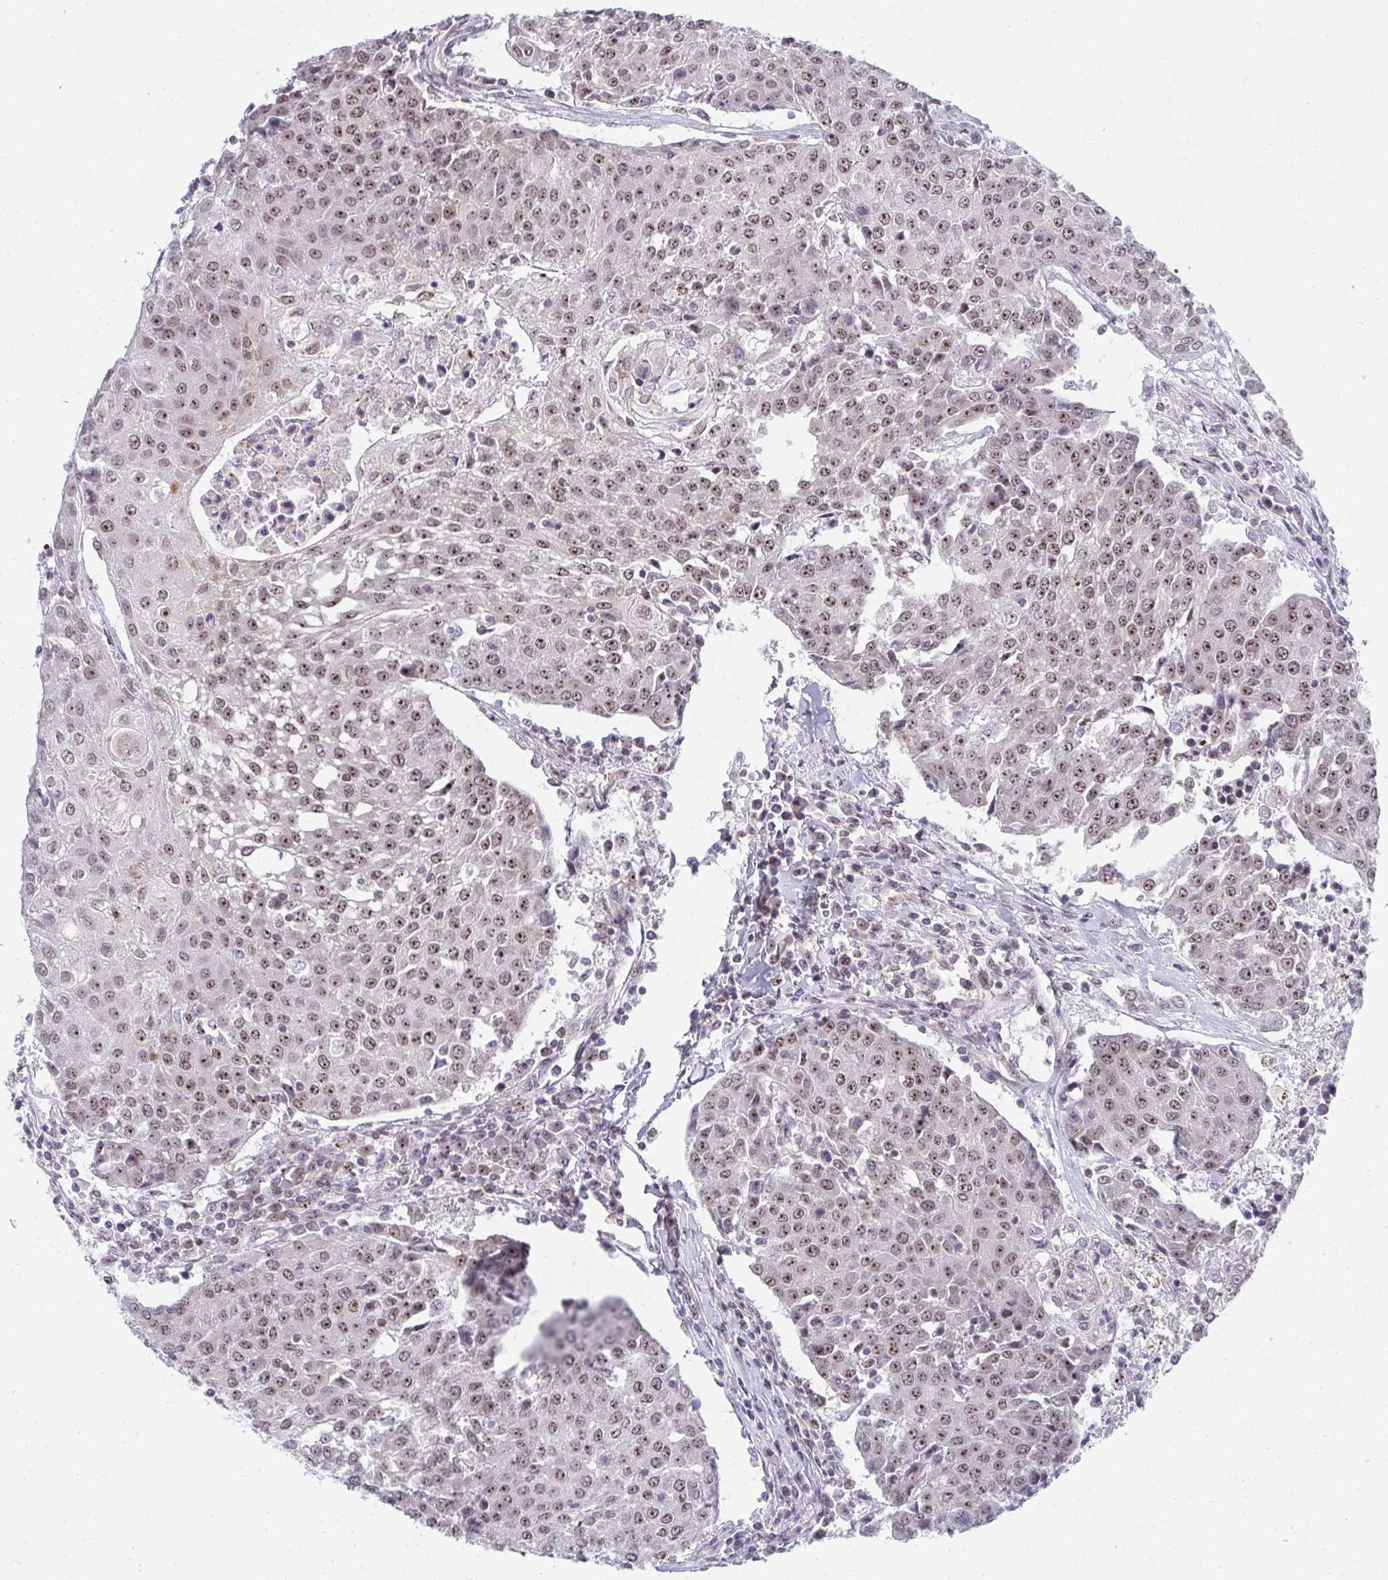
{"staining": {"intensity": "moderate", "quantity": ">75%", "location": "nuclear"}, "tissue": "urothelial cancer", "cell_type": "Tumor cells", "image_type": "cancer", "snomed": [{"axis": "morphology", "description": "Urothelial carcinoma, High grade"}, {"axis": "topography", "description": "Urinary bladder"}], "caption": "Immunohistochemical staining of urothelial cancer shows moderate nuclear protein expression in about >75% of tumor cells. (IHC, brightfield microscopy, high magnification).", "gene": "HIRA", "patient": {"sex": "female", "age": 85}}